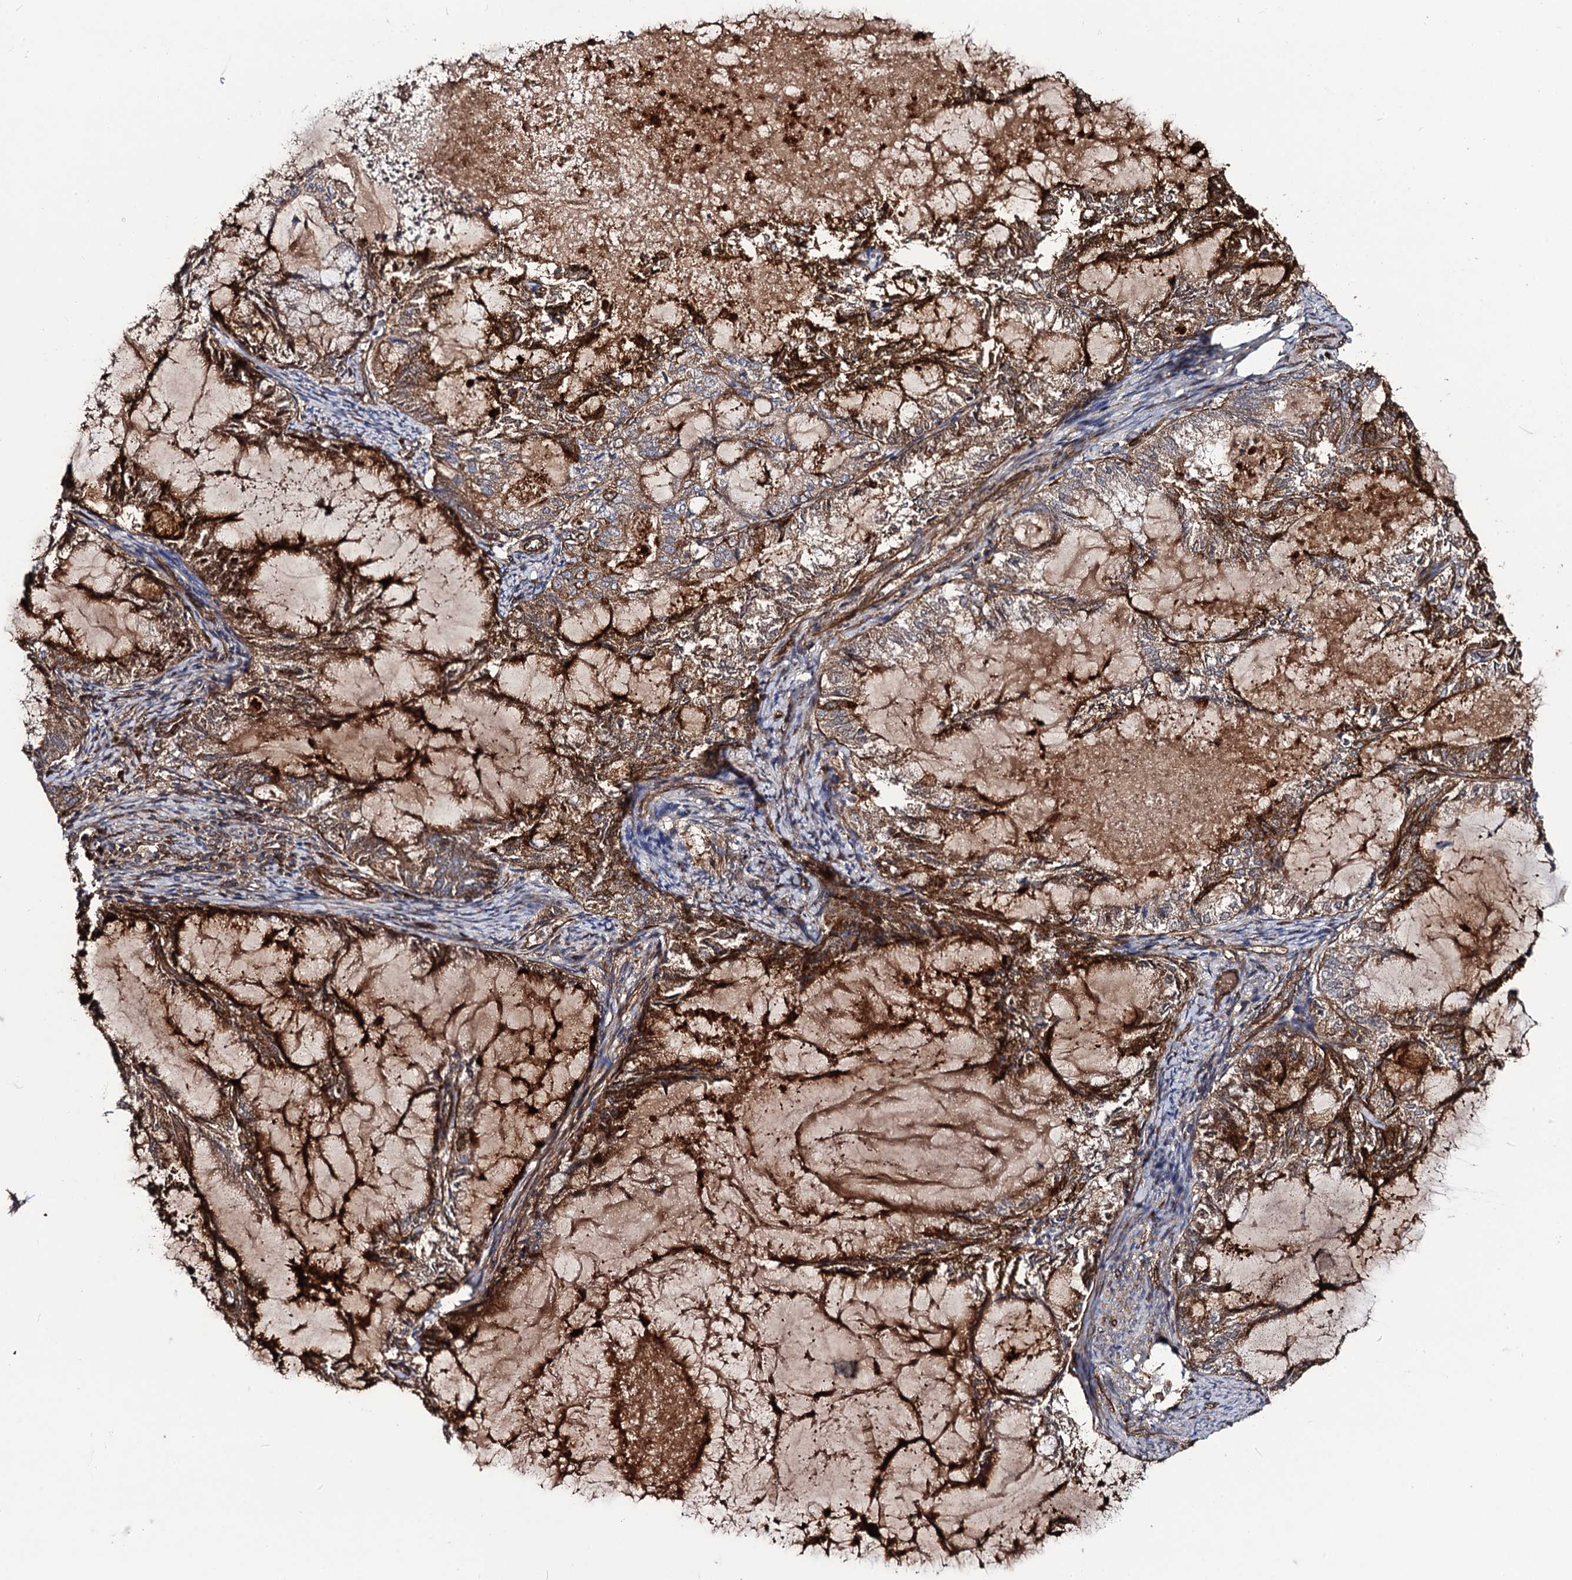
{"staining": {"intensity": "strong", "quantity": ">75%", "location": "cytoplasmic/membranous"}, "tissue": "endometrial cancer", "cell_type": "Tumor cells", "image_type": "cancer", "snomed": [{"axis": "morphology", "description": "Adenocarcinoma, NOS"}, {"axis": "topography", "description": "Endometrium"}], "caption": "Immunohistochemical staining of human endometrial cancer displays high levels of strong cytoplasmic/membranous protein expression in about >75% of tumor cells. (Brightfield microscopy of DAB IHC at high magnification).", "gene": "CIP2A", "patient": {"sex": "female", "age": 86}}